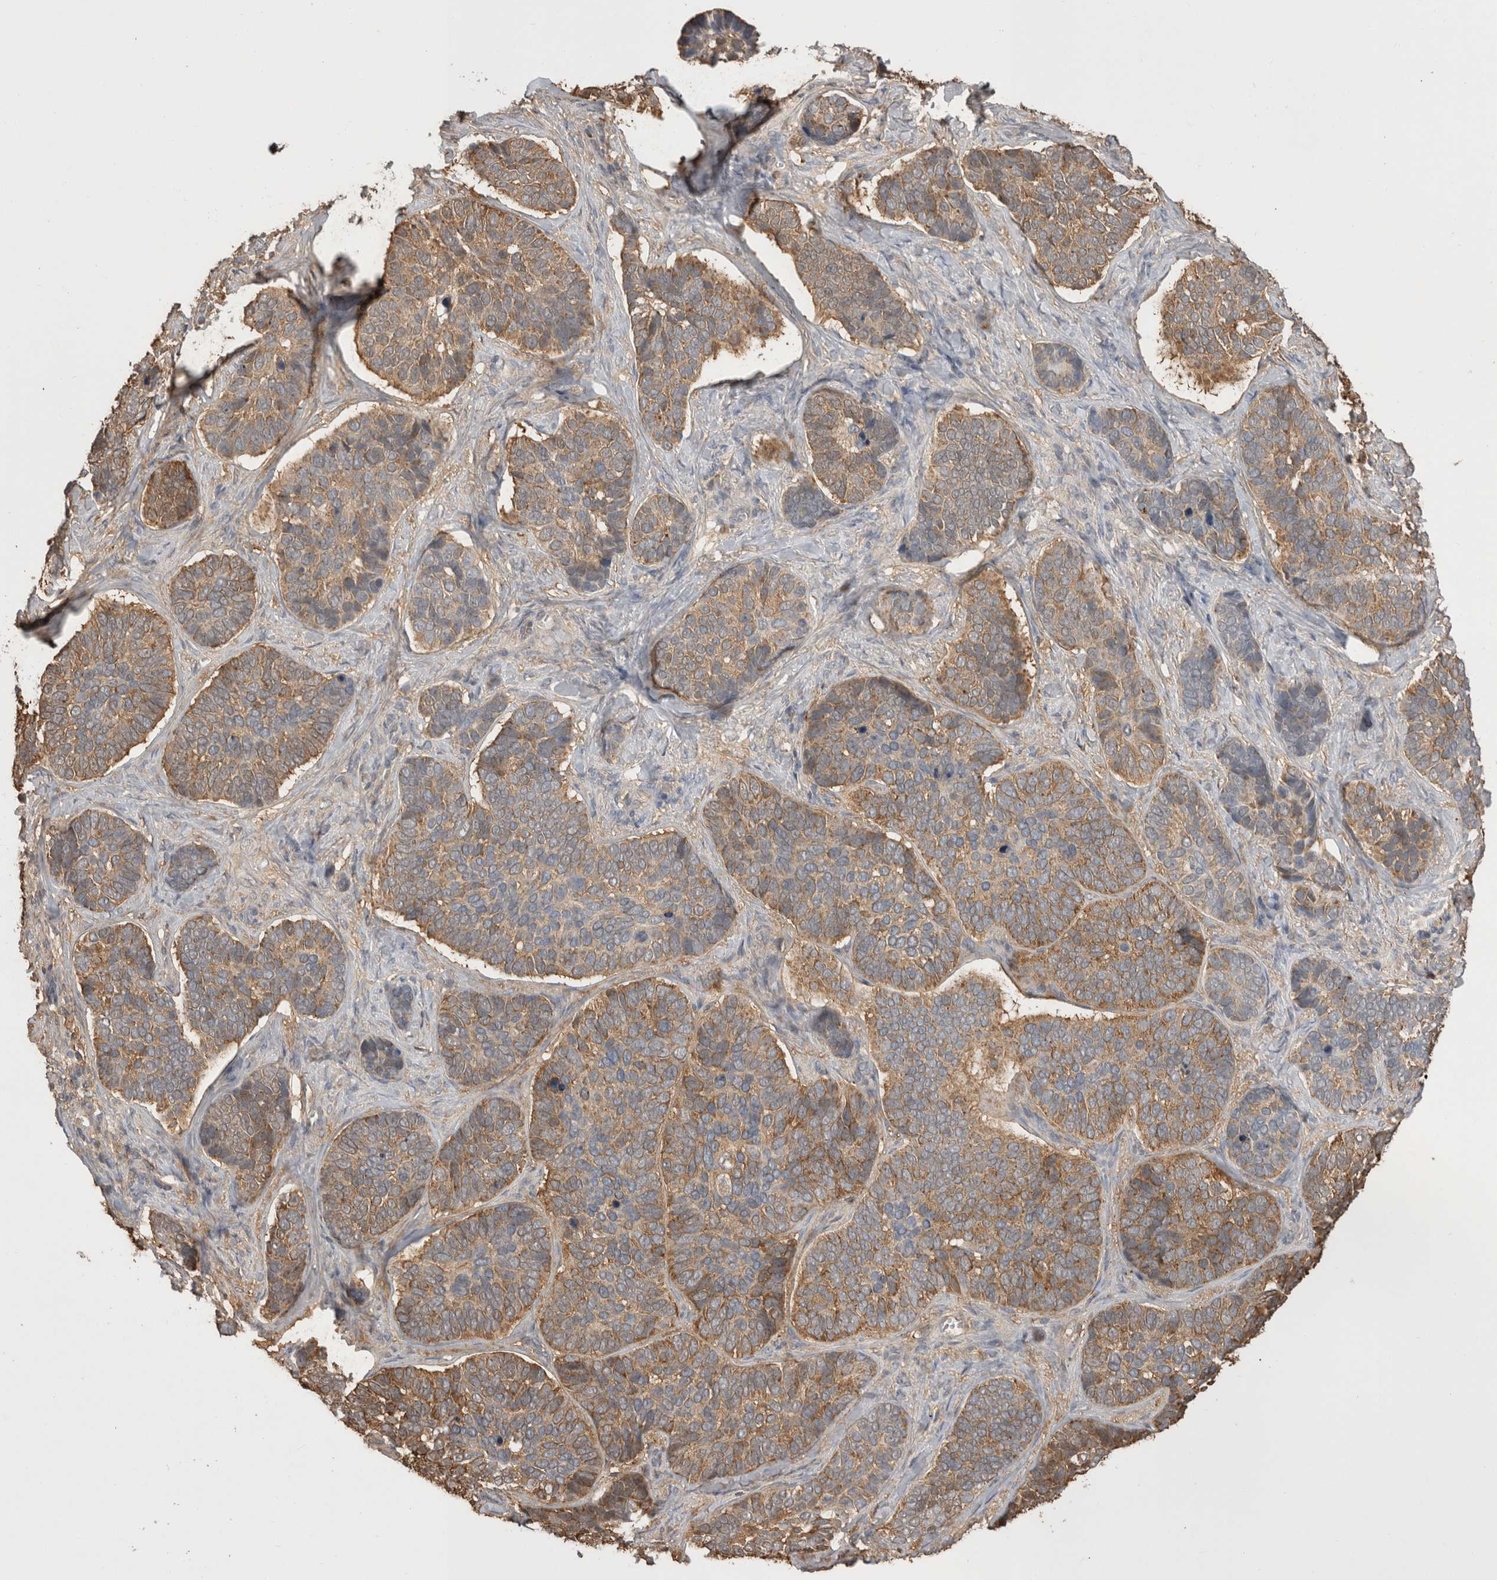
{"staining": {"intensity": "weak", "quantity": ">75%", "location": "cytoplasmic/membranous"}, "tissue": "skin cancer", "cell_type": "Tumor cells", "image_type": "cancer", "snomed": [{"axis": "morphology", "description": "Basal cell carcinoma"}, {"axis": "topography", "description": "Skin"}], "caption": "A low amount of weak cytoplasmic/membranous positivity is appreciated in about >75% of tumor cells in basal cell carcinoma (skin) tissue. (DAB = brown stain, brightfield microscopy at high magnification).", "gene": "PREP", "patient": {"sex": "male", "age": 62}}